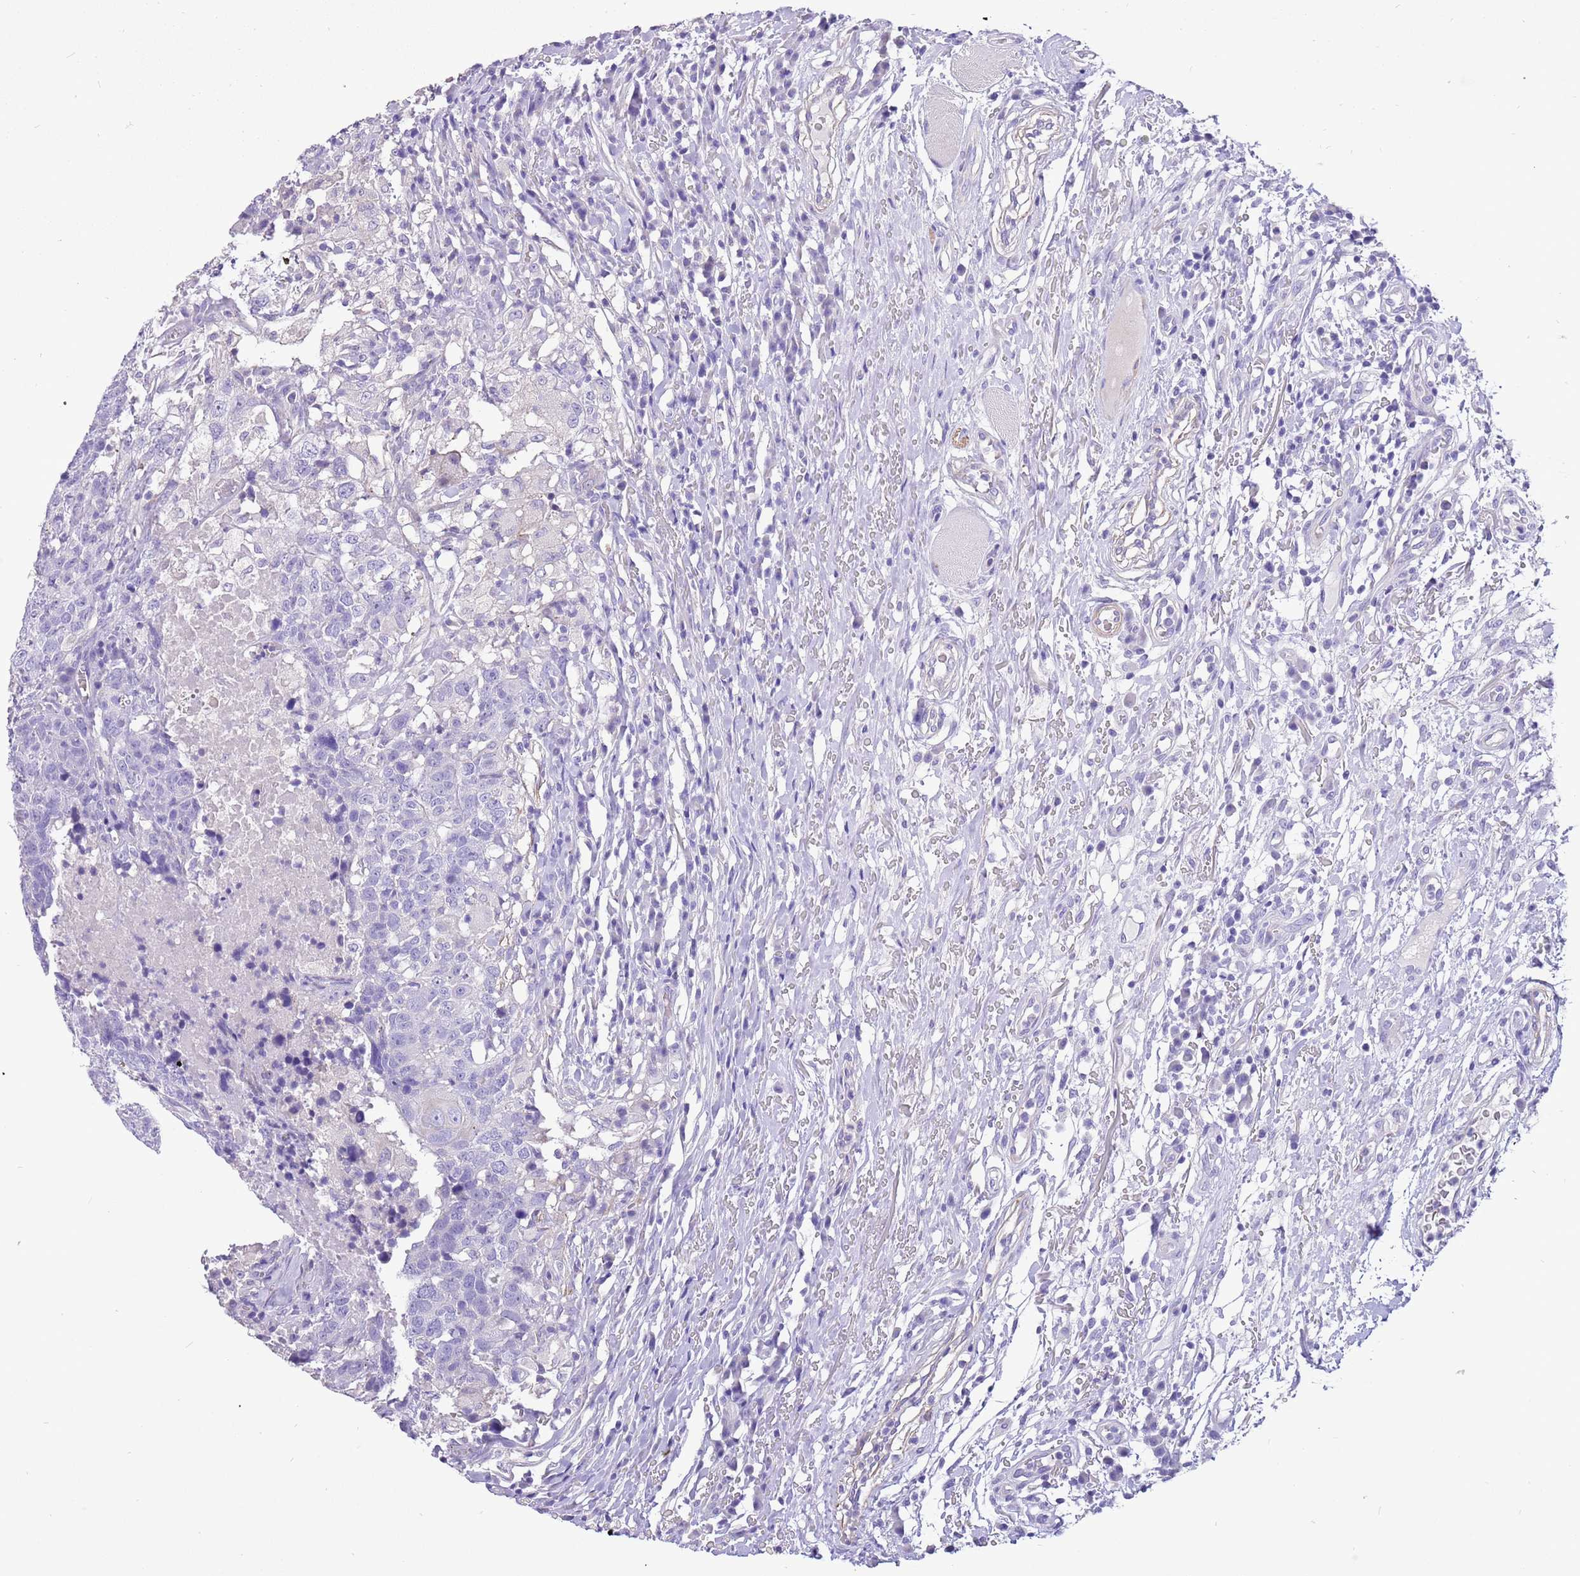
{"staining": {"intensity": "negative", "quantity": "none", "location": "none"}, "tissue": "head and neck cancer", "cell_type": "Tumor cells", "image_type": "cancer", "snomed": [{"axis": "morphology", "description": "Normal tissue, NOS"}, {"axis": "morphology", "description": "Squamous cell carcinoma, NOS"}, {"axis": "topography", "description": "Skeletal muscle"}, {"axis": "topography", "description": "Vascular tissue"}, {"axis": "topography", "description": "Peripheral nerve tissue"}, {"axis": "topography", "description": "Head-Neck"}], "caption": "This is a histopathology image of IHC staining of head and neck squamous cell carcinoma, which shows no staining in tumor cells.", "gene": "KBTBD3", "patient": {"sex": "male", "age": 66}}